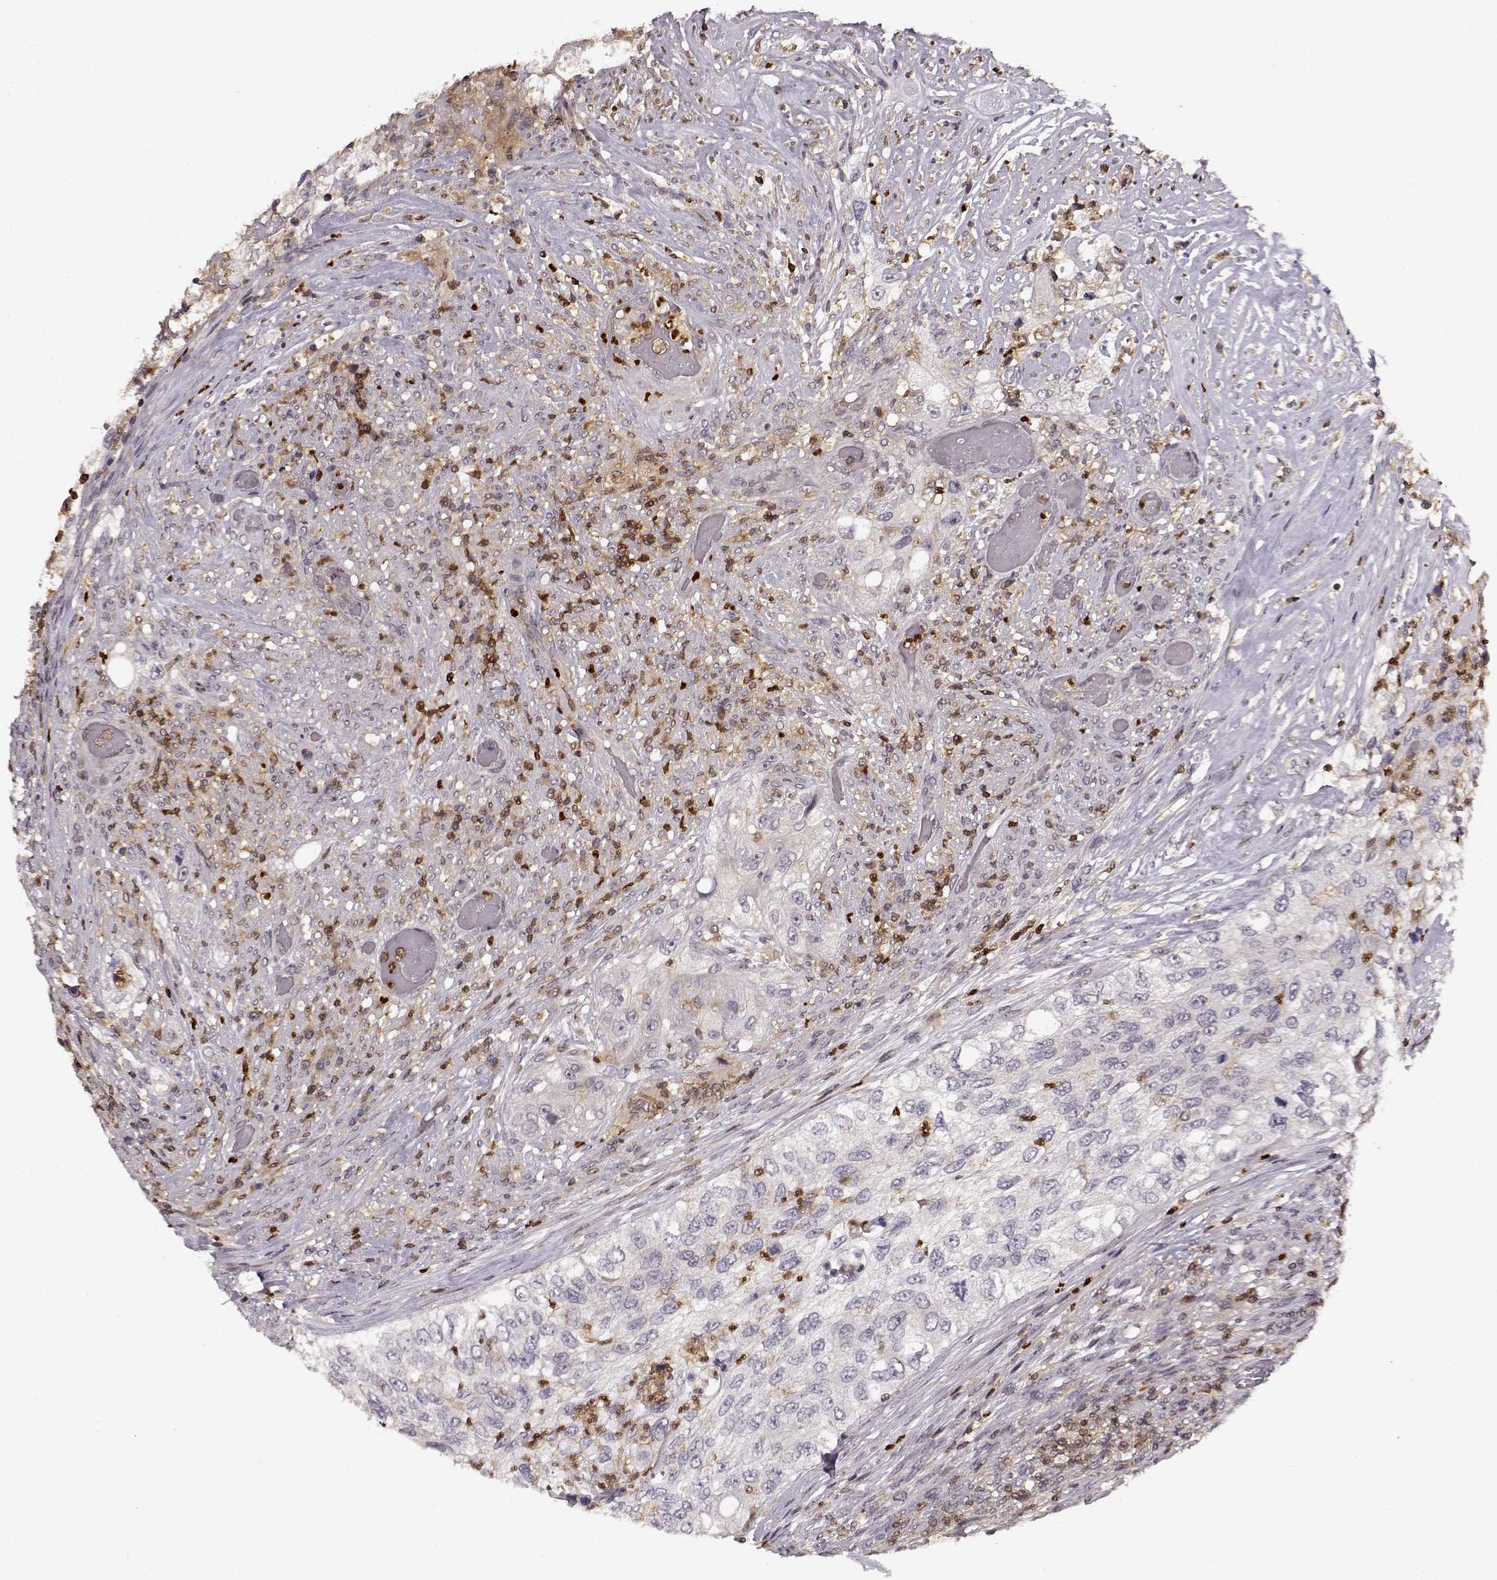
{"staining": {"intensity": "negative", "quantity": "none", "location": "none"}, "tissue": "urothelial cancer", "cell_type": "Tumor cells", "image_type": "cancer", "snomed": [{"axis": "morphology", "description": "Urothelial carcinoma, High grade"}, {"axis": "topography", "description": "Urinary bladder"}], "caption": "The immunohistochemistry image has no significant positivity in tumor cells of high-grade urothelial carcinoma tissue. (IHC, brightfield microscopy, high magnification).", "gene": "MFSD1", "patient": {"sex": "female", "age": 60}}